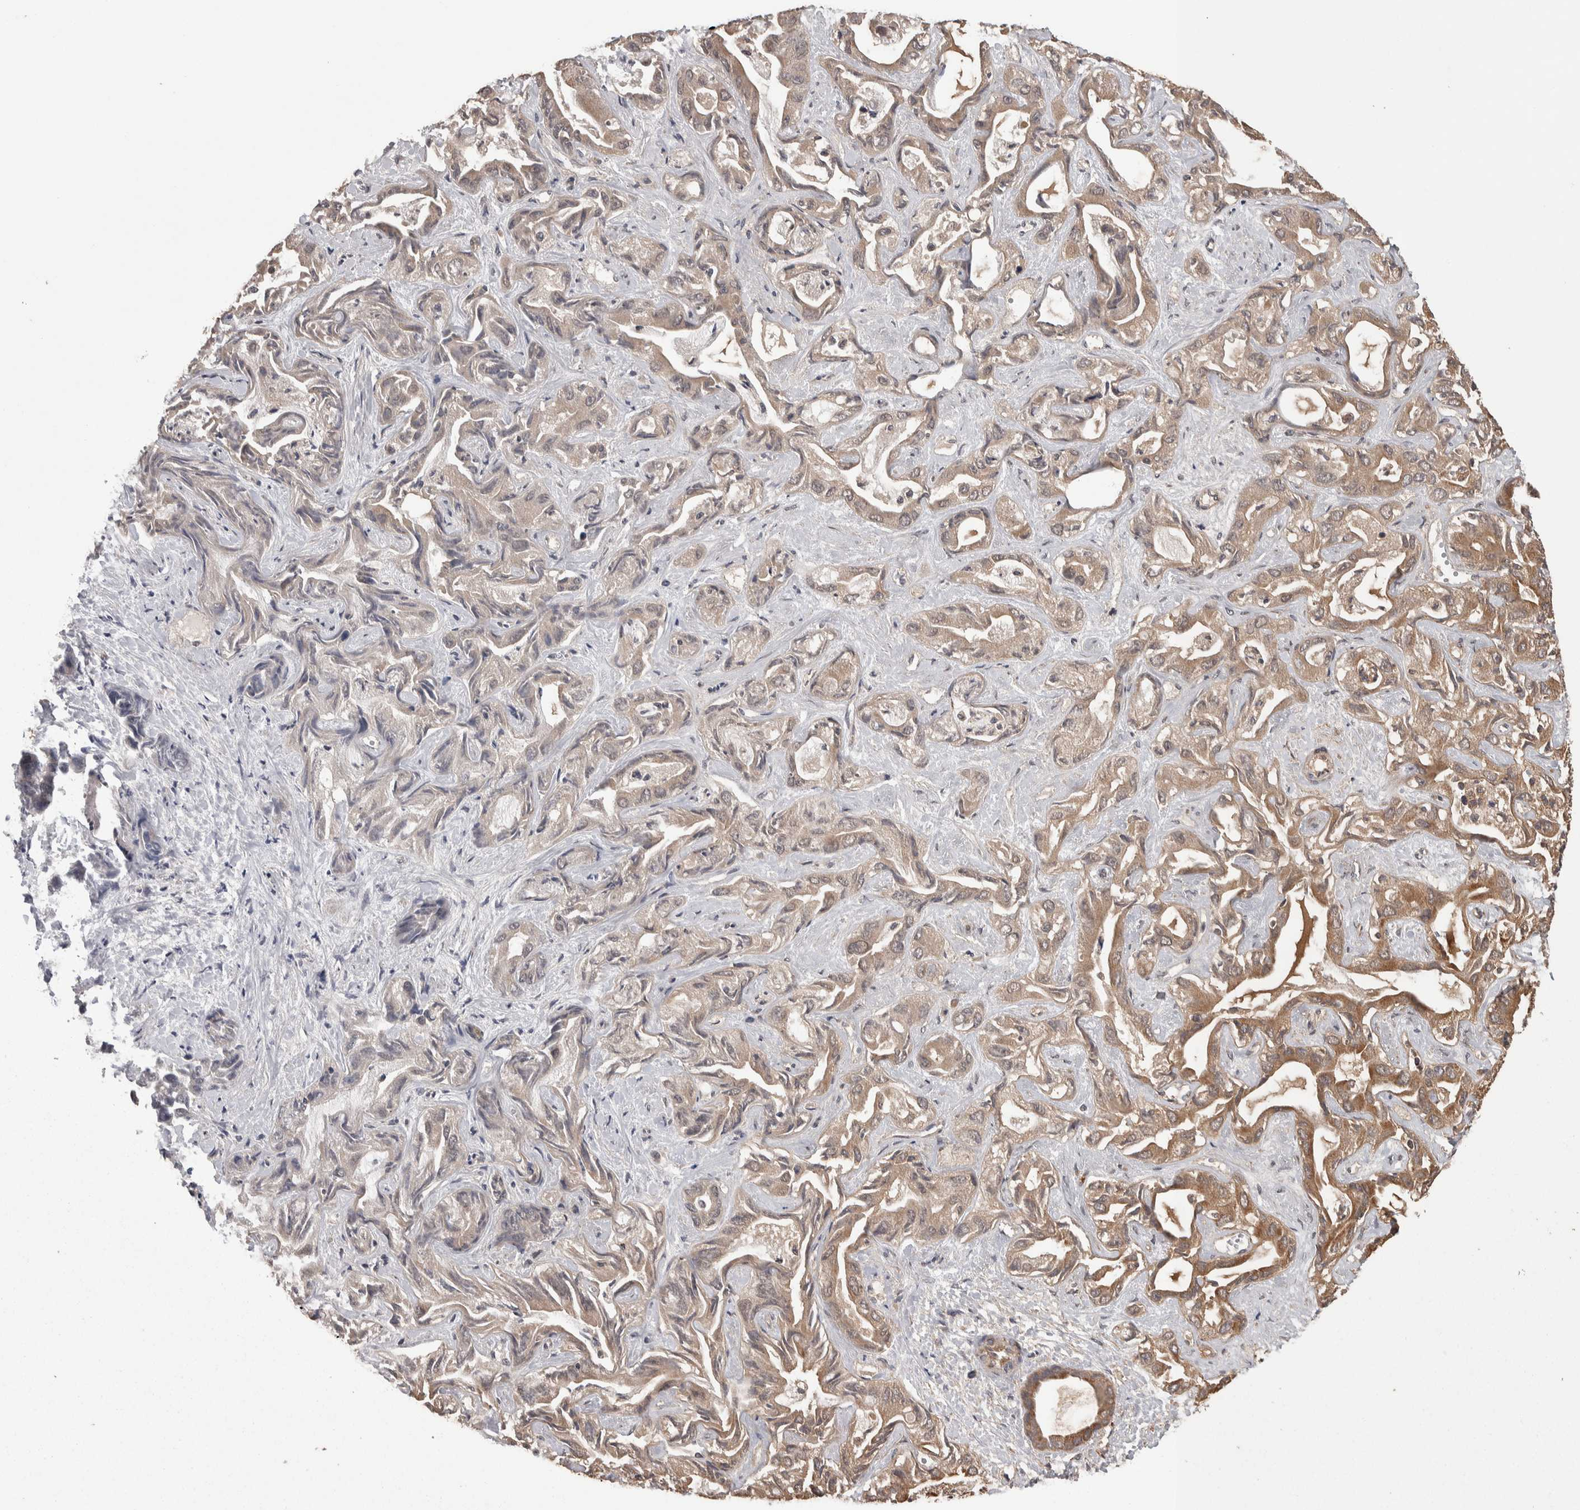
{"staining": {"intensity": "moderate", "quantity": ">75%", "location": "cytoplasmic/membranous"}, "tissue": "liver cancer", "cell_type": "Tumor cells", "image_type": "cancer", "snomed": [{"axis": "morphology", "description": "Cholangiocarcinoma"}, {"axis": "topography", "description": "Liver"}], "caption": "An immunohistochemistry (IHC) image of neoplastic tissue is shown. Protein staining in brown labels moderate cytoplasmic/membranous positivity in liver cancer (cholangiocarcinoma) within tumor cells.", "gene": "SCO1", "patient": {"sex": "female", "age": 52}}